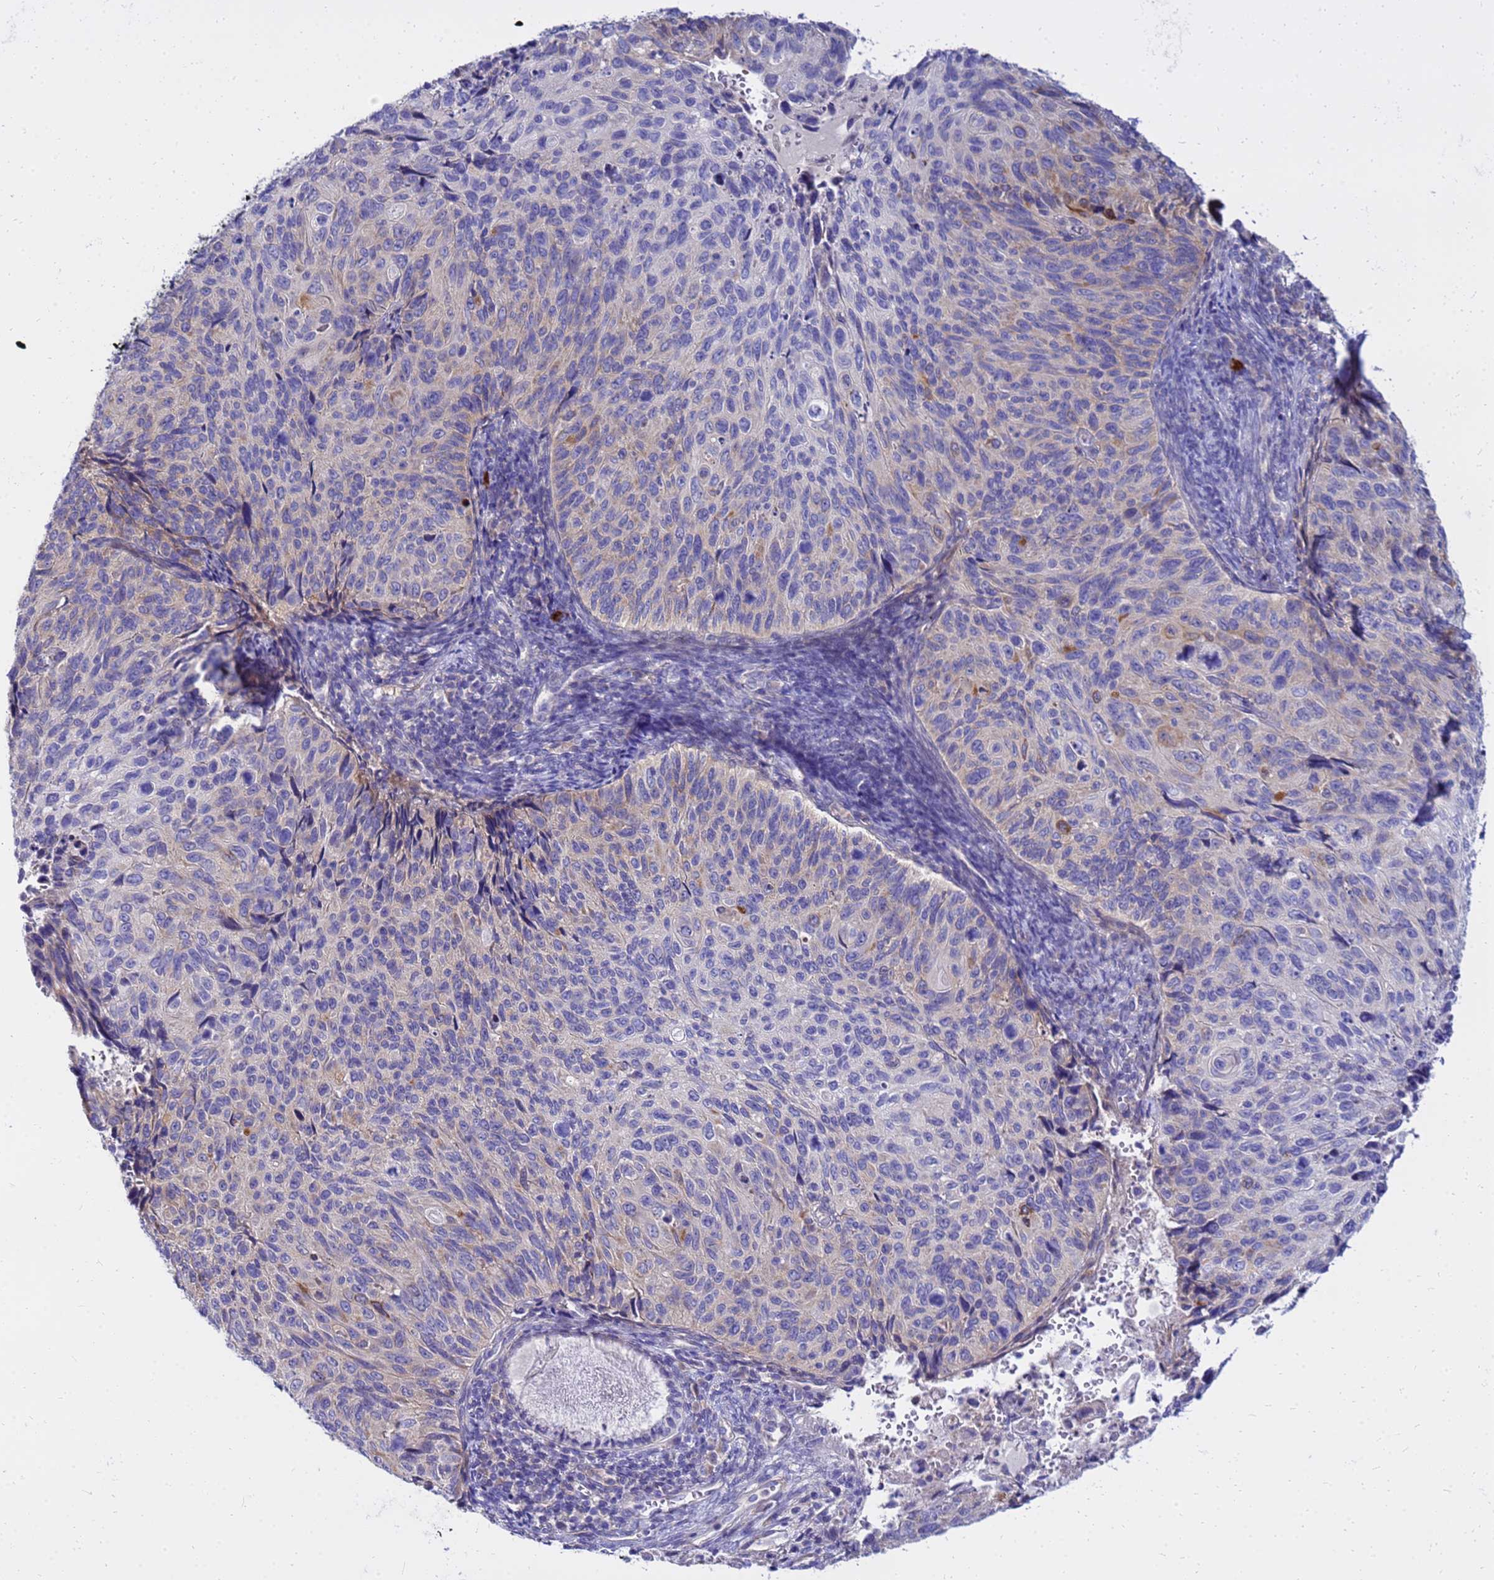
{"staining": {"intensity": "weak", "quantity": "<25%", "location": "cytoplasmic/membranous"}, "tissue": "cervical cancer", "cell_type": "Tumor cells", "image_type": "cancer", "snomed": [{"axis": "morphology", "description": "Squamous cell carcinoma, NOS"}, {"axis": "topography", "description": "Cervix"}], "caption": "A histopathology image of cervical cancer stained for a protein reveals no brown staining in tumor cells. (Stains: DAB IHC with hematoxylin counter stain, Microscopy: brightfield microscopy at high magnification).", "gene": "HERC5", "patient": {"sex": "female", "age": 70}}